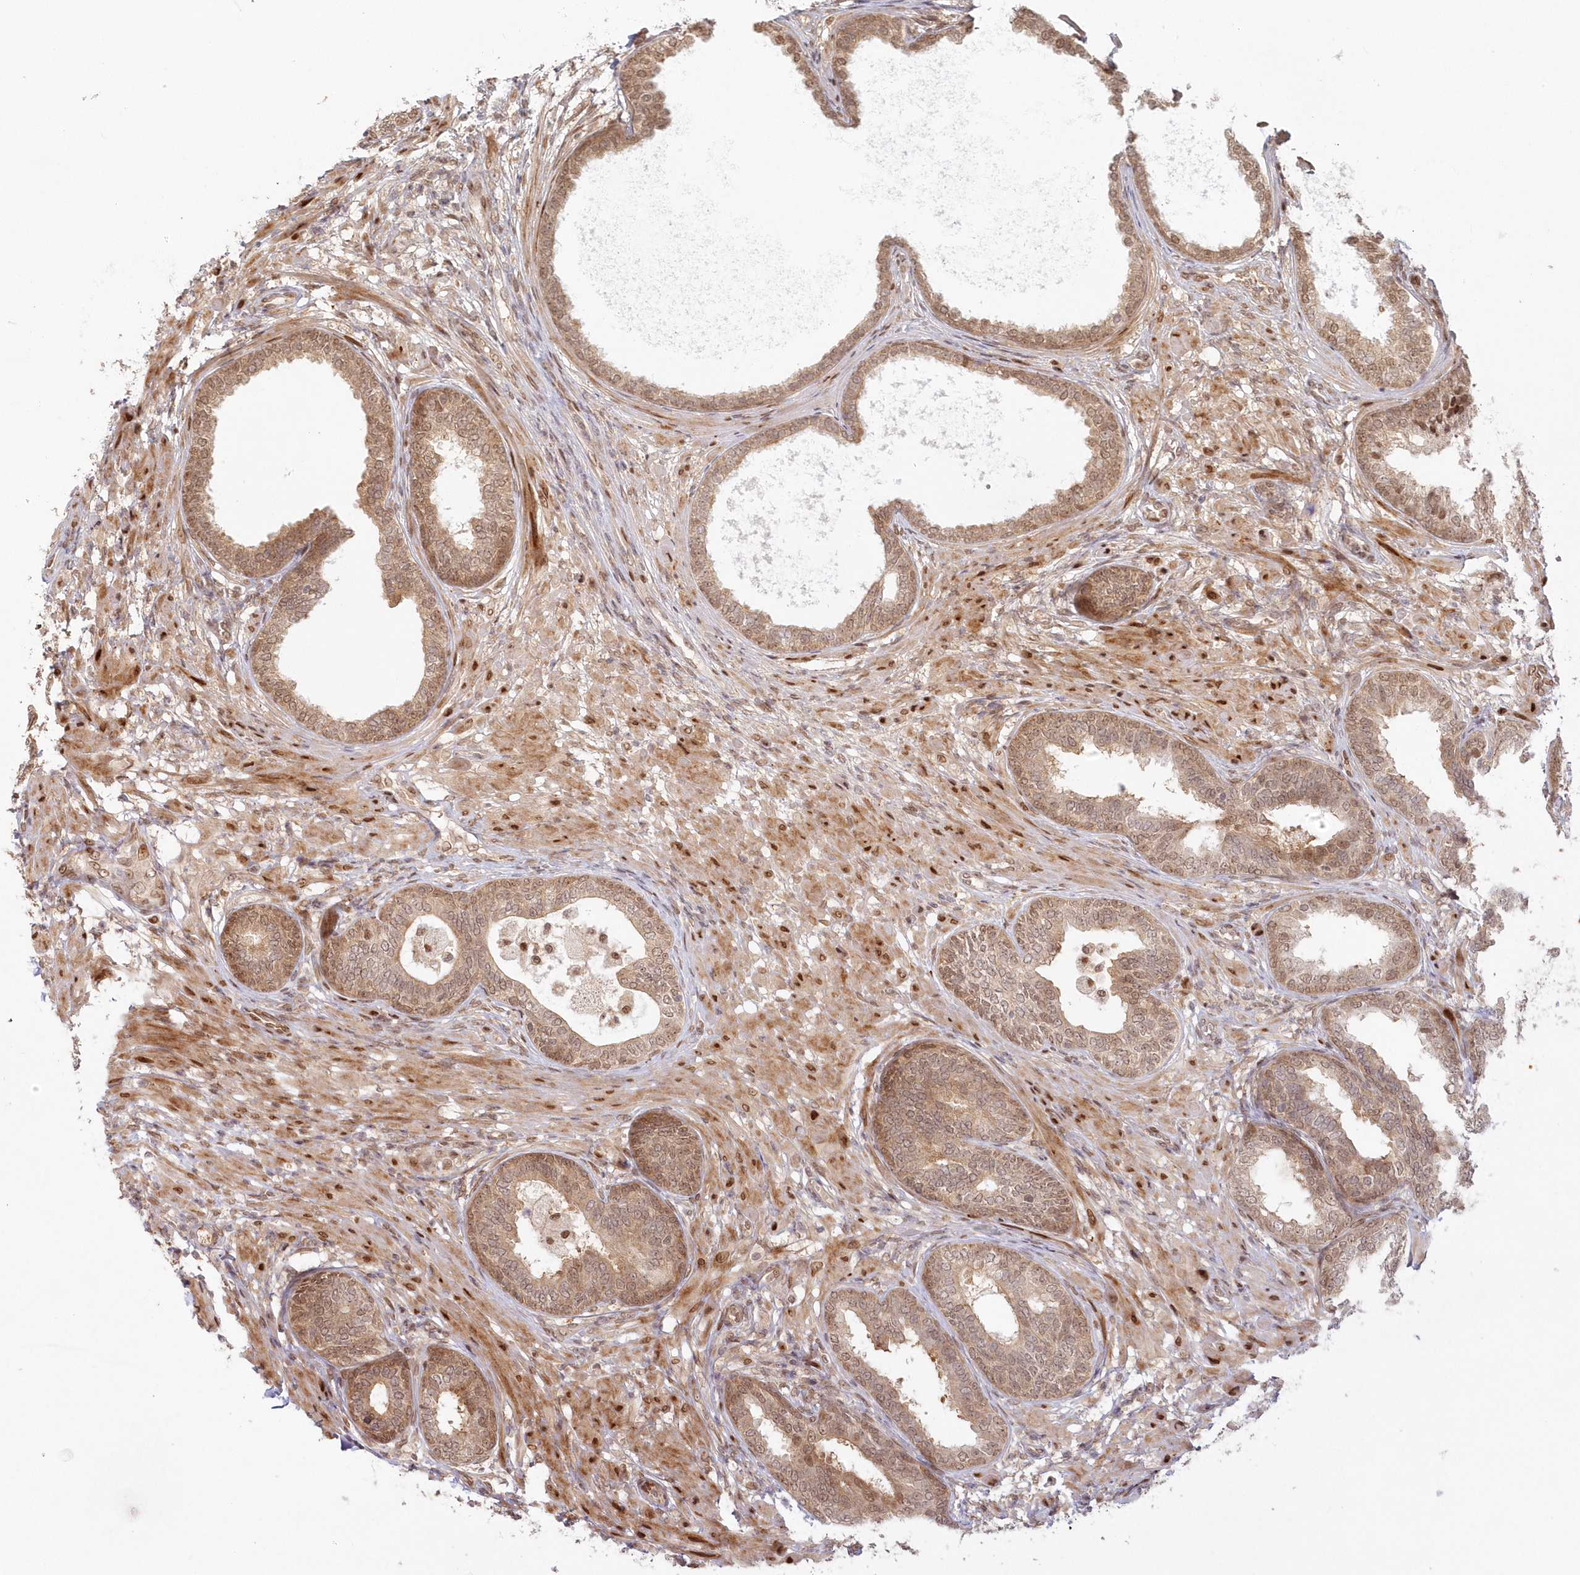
{"staining": {"intensity": "moderate", "quantity": ">75%", "location": "cytoplasmic/membranous,nuclear"}, "tissue": "prostate", "cell_type": "Glandular cells", "image_type": "normal", "snomed": [{"axis": "morphology", "description": "Normal tissue, NOS"}, {"axis": "topography", "description": "Prostate"}], "caption": "Immunohistochemistry (IHC) micrograph of benign prostate stained for a protein (brown), which demonstrates medium levels of moderate cytoplasmic/membranous,nuclear expression in about >75% of glandular cells.", "gene": "TOGARAM2", "patient": {"sex": "male", "age": 76}}